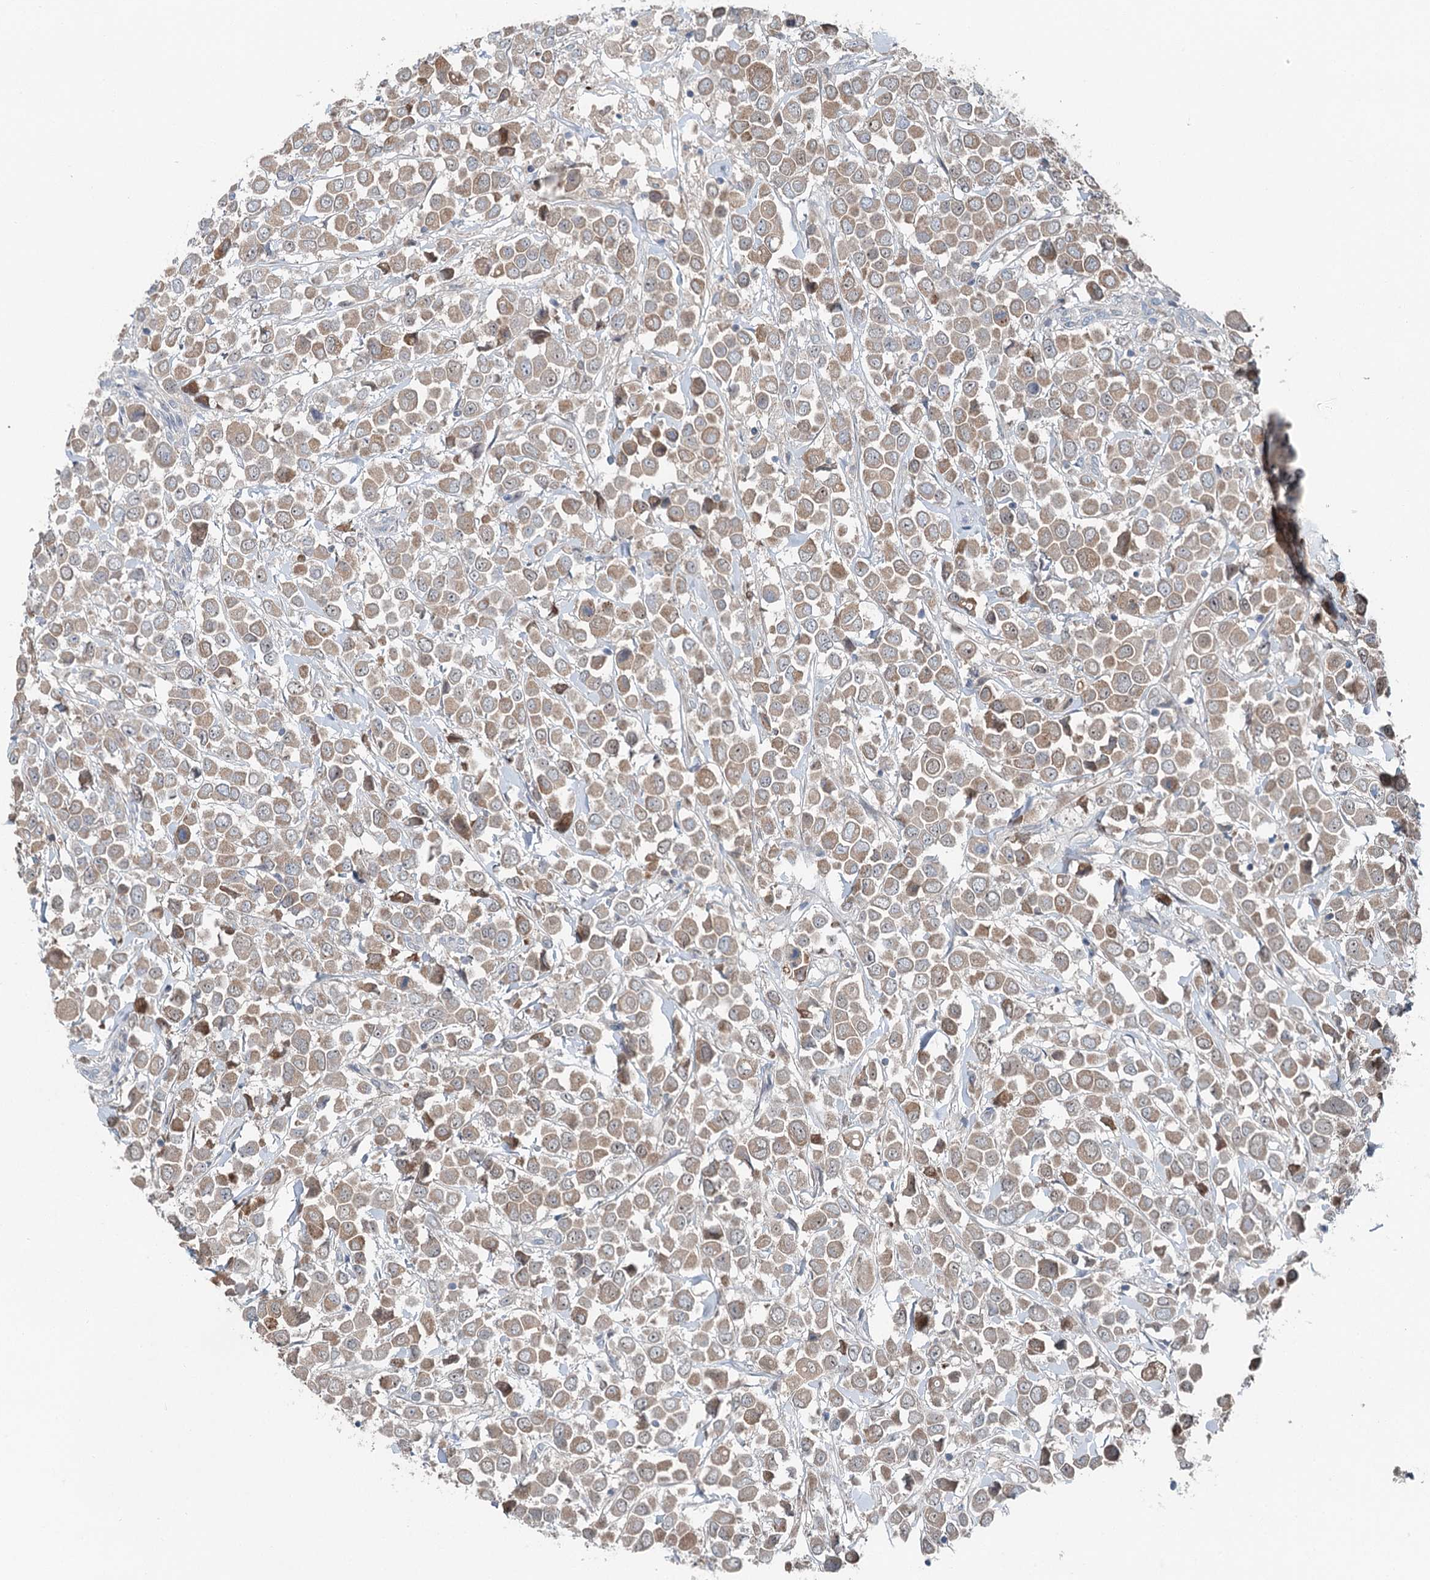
{"staining": {"intensity": "moderate", "quantity": ">75%", "location": "cytoplasmic/membranous"}, "tissue": "breast cancer", "cell_type": "Tumor cells", "image_type": "cancer", "snomed": [{"axis": "morphology", "description": "Duct carcinoma"}, {"axis": "topography", "description": "Breast"}], "caption": "IHC micrograph of human breast infiltrating ductal carcinoma stained for a protein (brown), which shows medium levels of moderate cytoplasmic/membranous staining in about >75% of tumor cells.", "gene": "CHCHD5", "patient": {"sex": "female", "age": 61}}